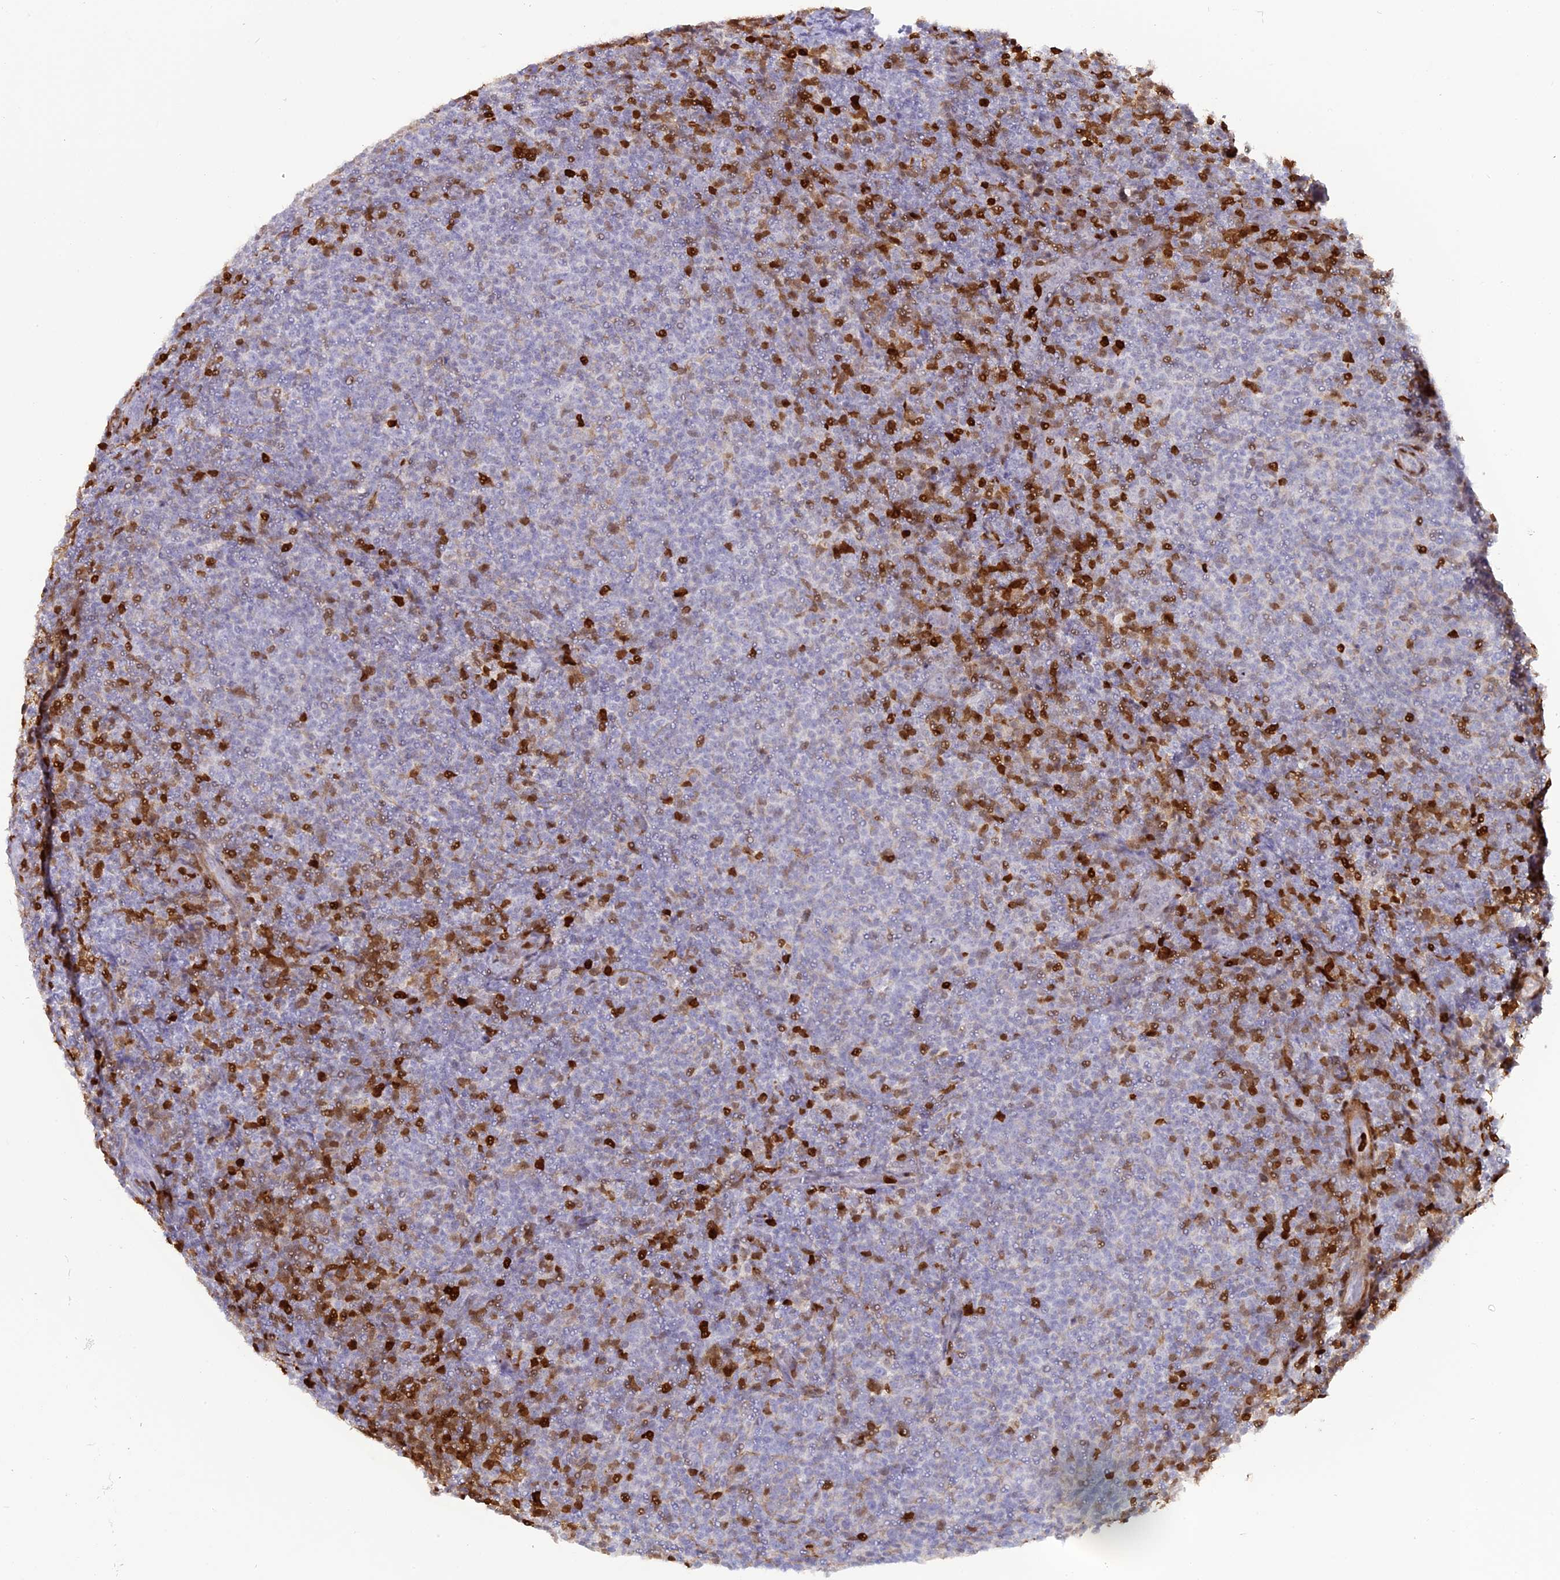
{"staining": {"intensity": "negative", "quantity": "none", "location": "none"}, "tissue": "lymphoma", "cell_type": "Tumor cells", "image_type": "cancer", "snomed": [{"axis": "morphology", "description": "Malignant lymphoma, non-Hodgkin's type, Low grade"}, {"axis": "topography", "description": "Lymph node"}], "caption": "IHC micrograph of neoplastic tissue: human low-grade malignant lymphoma, non-Hodgkin's type stained with DAB reveals no significant protein expression in tumor cells.", "gene": "PGBD4", "patient": {"sex": "male", "age": 66}}